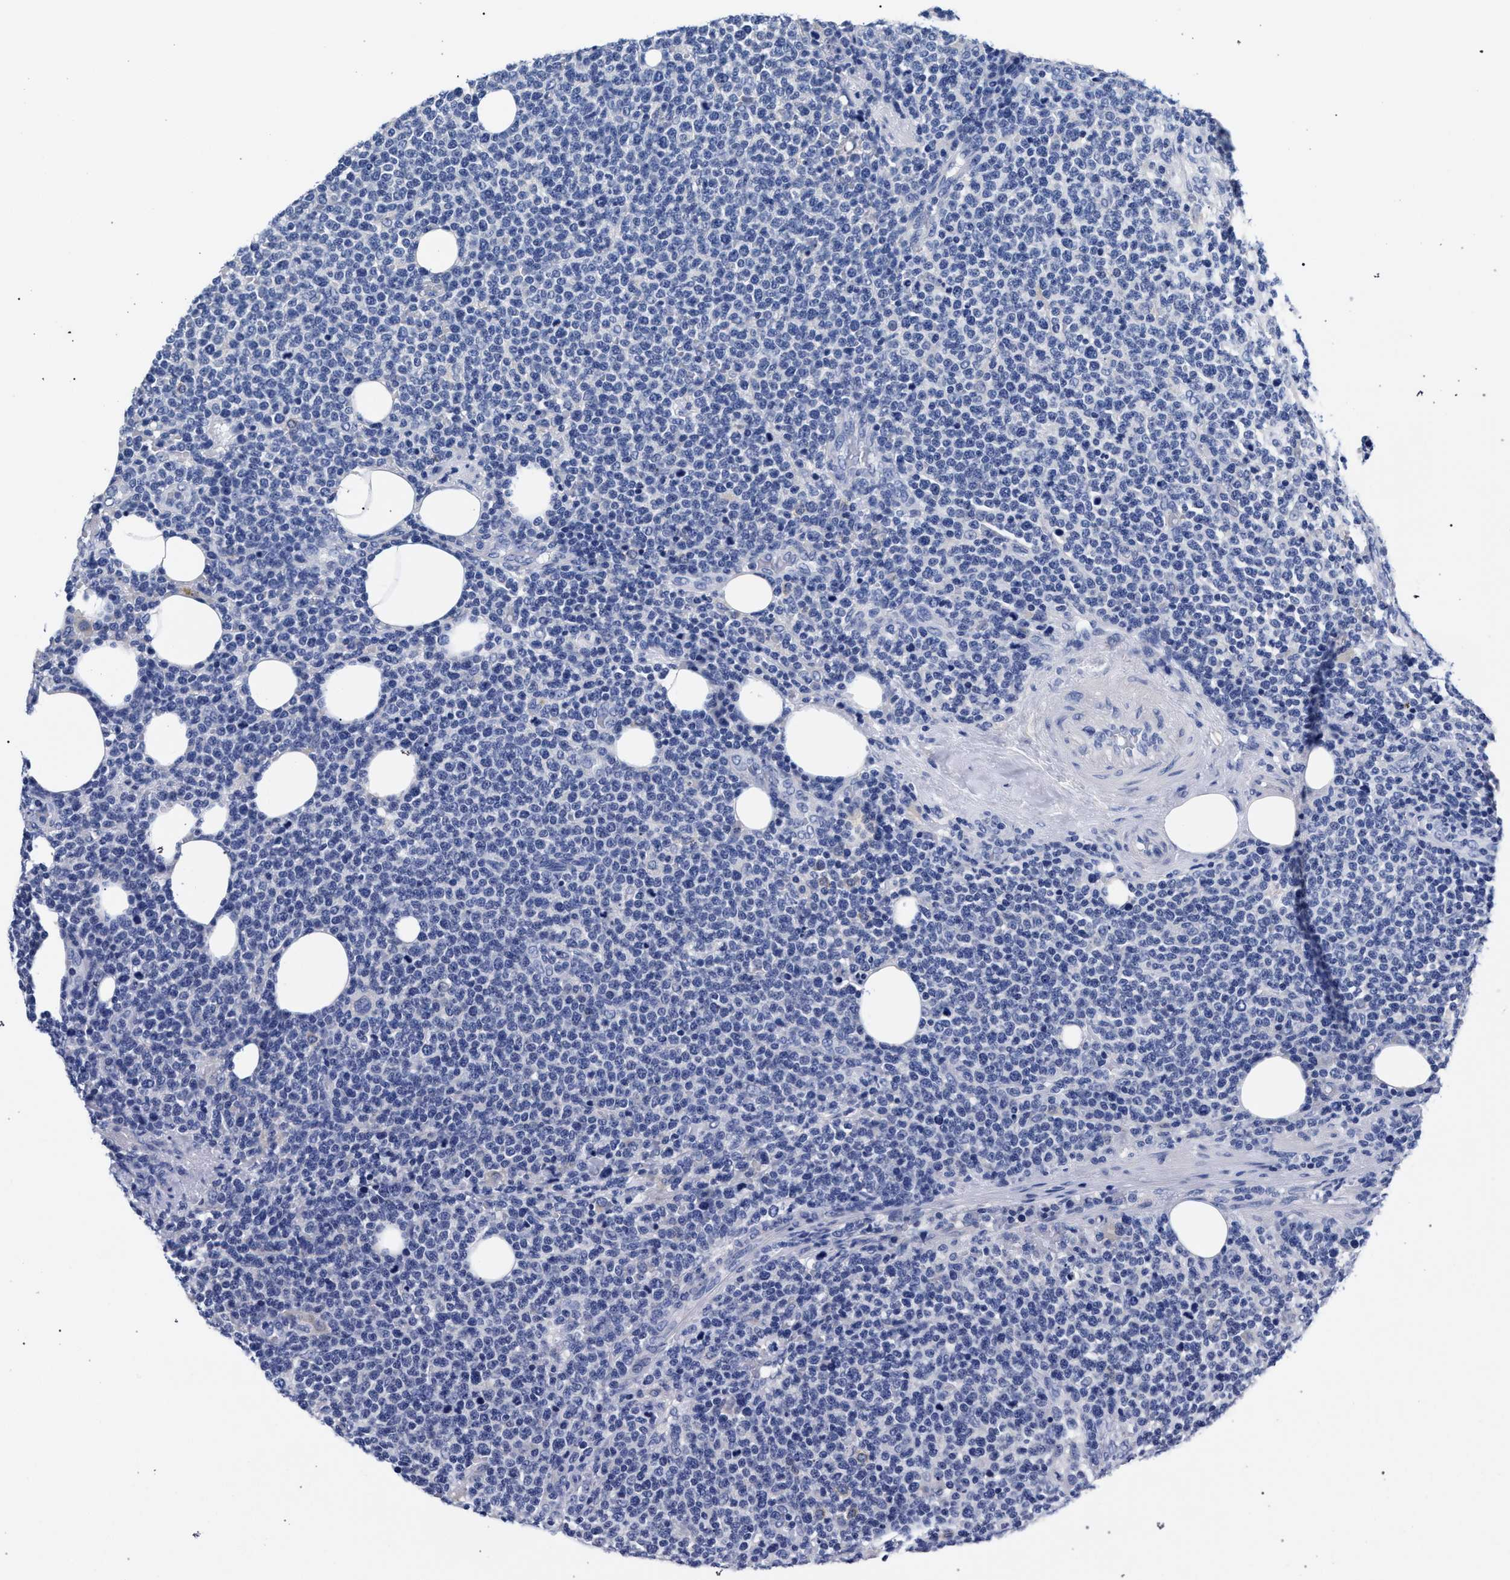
{"staining": {"intensity": "negative", "quantity": "none", "location": "none"}, "tissue": "lymphoma", "cell_type": "Tumor cells", "image_type": "cancer", "snomed": [{"axis": "morphology", "description": "Malignant lymphoma, non-Hodgkin's type, High grade"}, {"axis": "topography", "description": "Lymph node"}], "caption": "DAB immunohistochemical staining of lymphoma demonstrates no significant staining in tumor cells.", "gene": "AKAP4", "patient": {"sex": "male", "age": 61}}